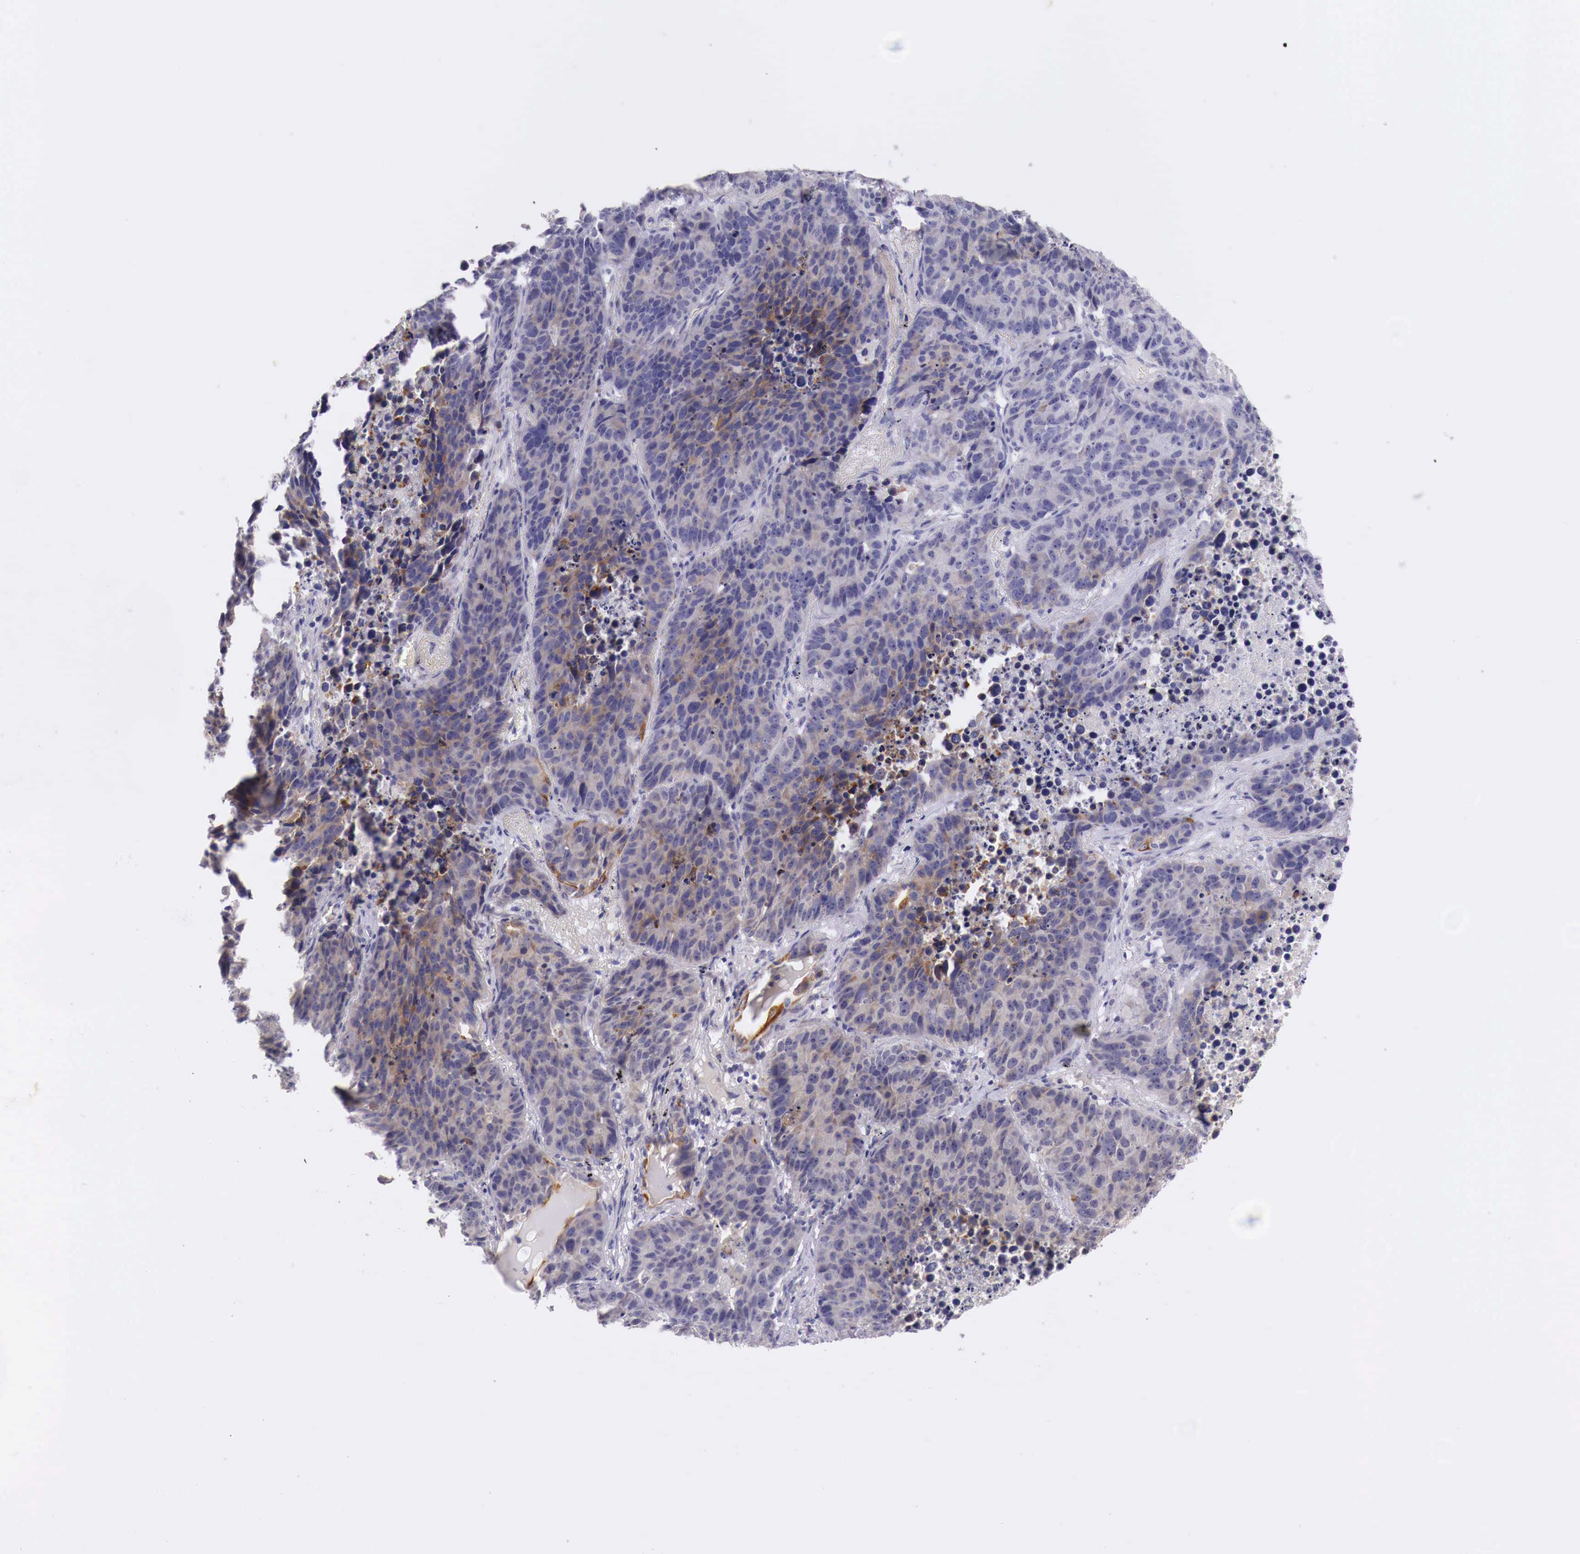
{"staining": {"intensity": "weak", "quantity": "<25%", "location": "cytoplasmic/membranous"}, "tissue": "lung cancer", "cell_type": "Tumor cells", "image_type": "cancer", "snomed": [{"axis": "morphology", "description": "Carcinoid, malignant, NOS"}, {"axis": "topography", "description": "Lung"}], "caption": "Tumor cells are negative for brown protein staining in lung malignant carcinoid.", "gene": "NREP", "patient": {"sex": "male", "age": 60}}